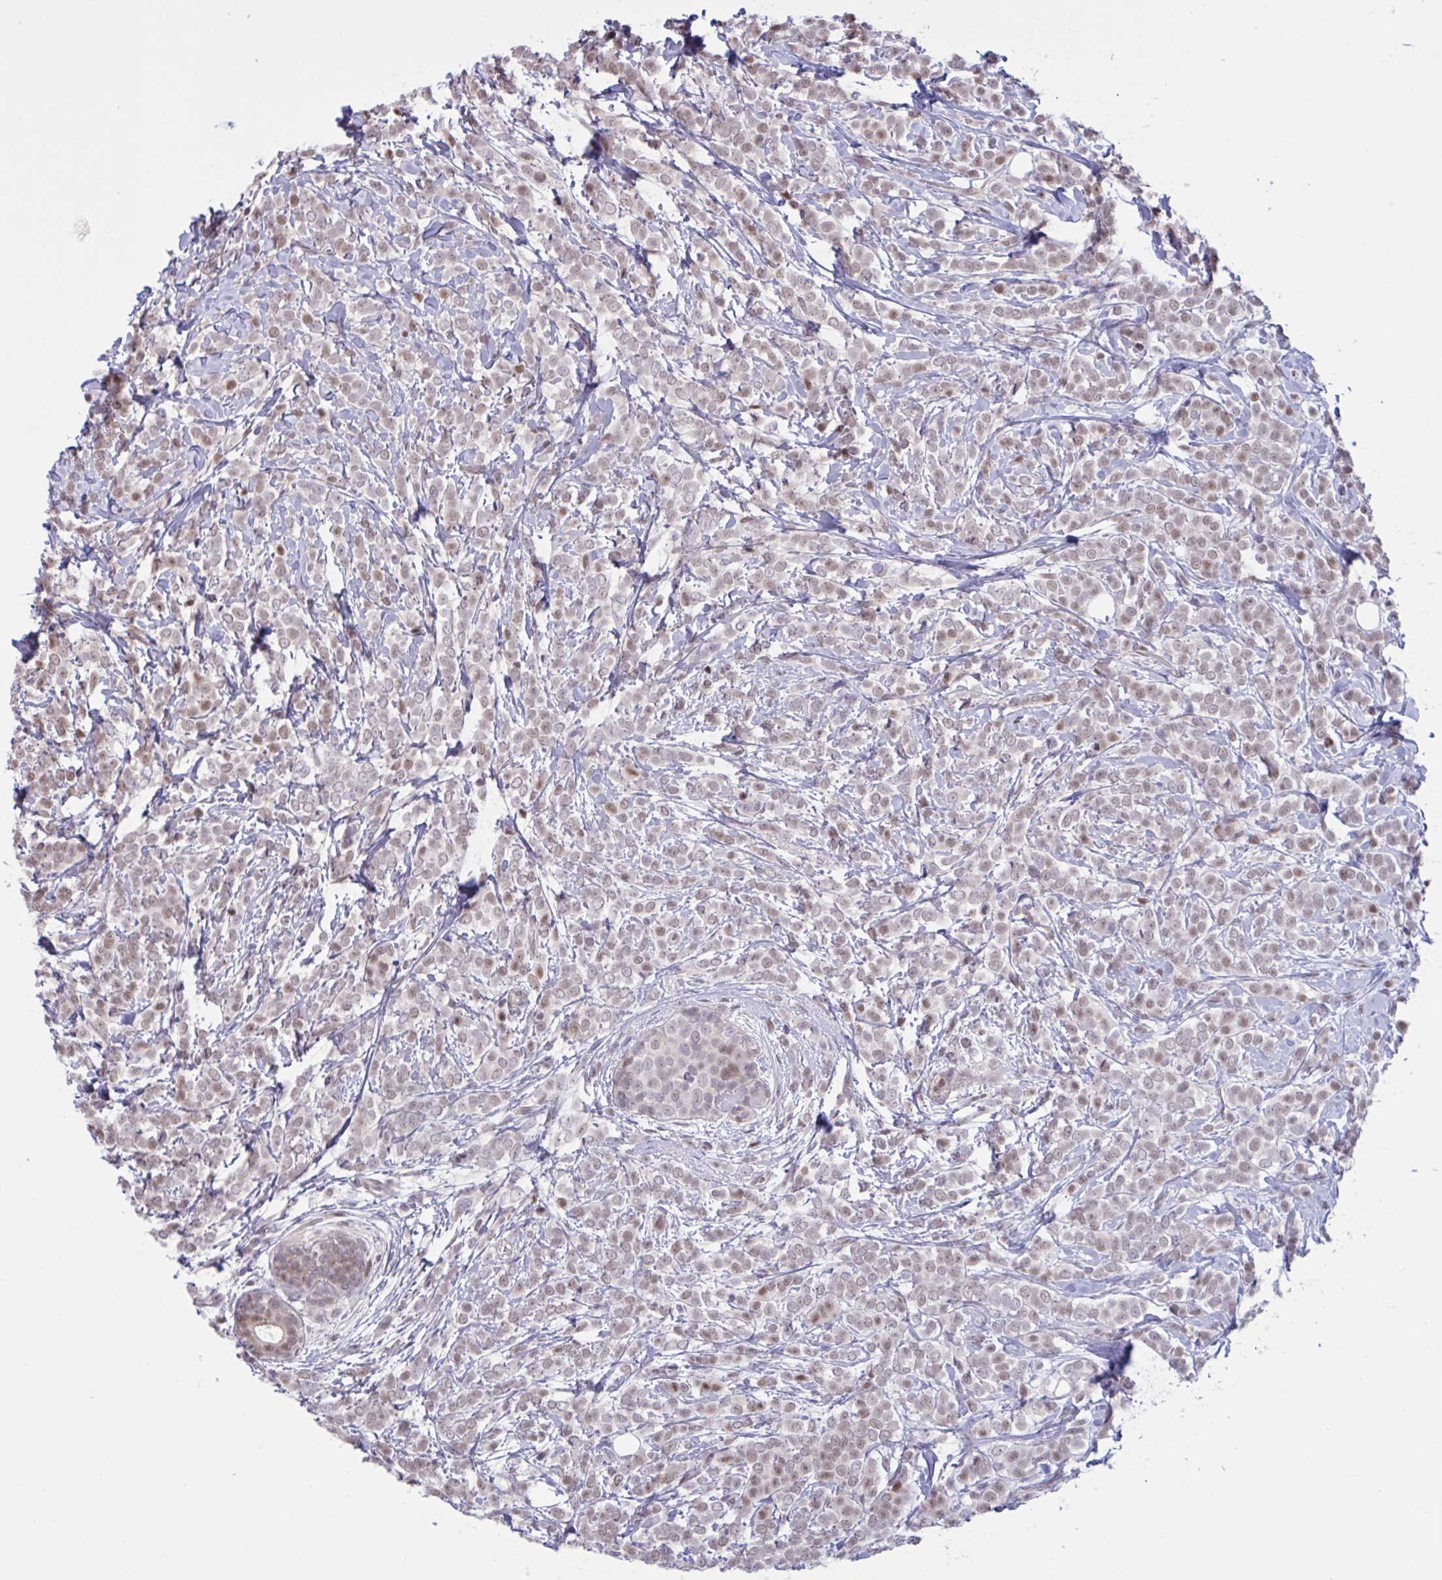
{"staining": {"intensity": "weak", "quantity": ">75%", "location": "nuclear"}, "tissue": "breast cancer", "cell_type": "Tumor cells", "image_type": "cancer", "snomed": [{"axis": "morphology", "description": "Lobular carcinoma"}, {"axis": "topography", "description": "Breast"}], "caption": "Immunohistochemistry (IHC) staining of breast lobular carcinoma, which shows low levels of weak nuclear staining in approximately >75% of tumor cells indicating weak nuclear protein positivity. The staining was performed using DAB (brown) for protein detection and nuclei were counterstained in hematoxylin (blue).", "gene": "RBL1", "patient": {"sex": "female", "age": 49}}